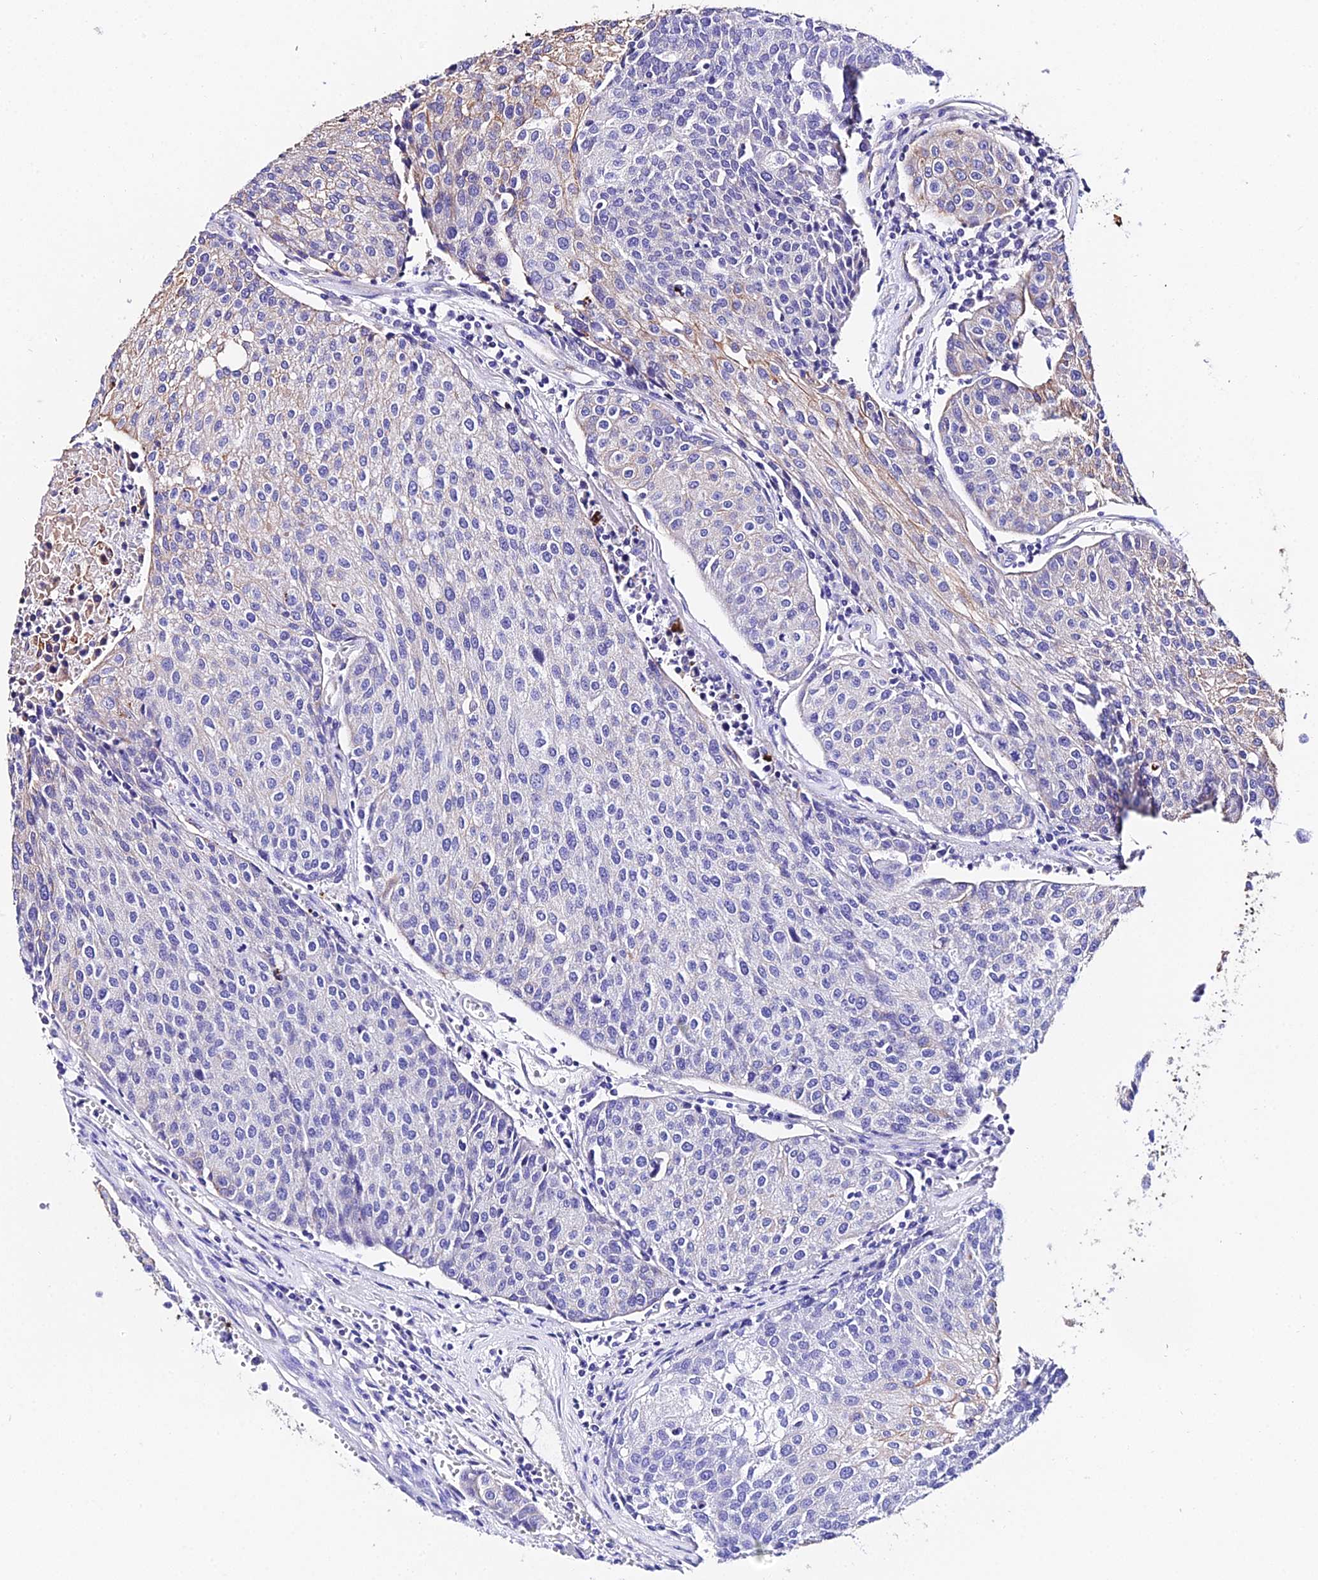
{"staining": {"intensity": "negative", "quantity": "none", "location": "none"}, "tissue": "urothelial cancer", "cell_type": "Tumor cells", "image_type": "cancer", "snomed": [{"axis": "morphology", "description": "Urothelial carcinoma, High grade"}, {"axis": "topography", "description": "Urinary bladder"}], "caption": "An immunohistochemistry (IHC) image of urothelial carcinoma (high-grade) is shown. There is no staining in tumor cells of urothelial carcinoma (high-grade). The staining was performed using DAB (3,3'-diaminobenzidine) to visualize the protein expression in brown, while the nuclei were stained in blue with hematoxylin (Magnification: 20x).", "gene": "DAW1", "patient": {"sex": "female", "age": 85}}